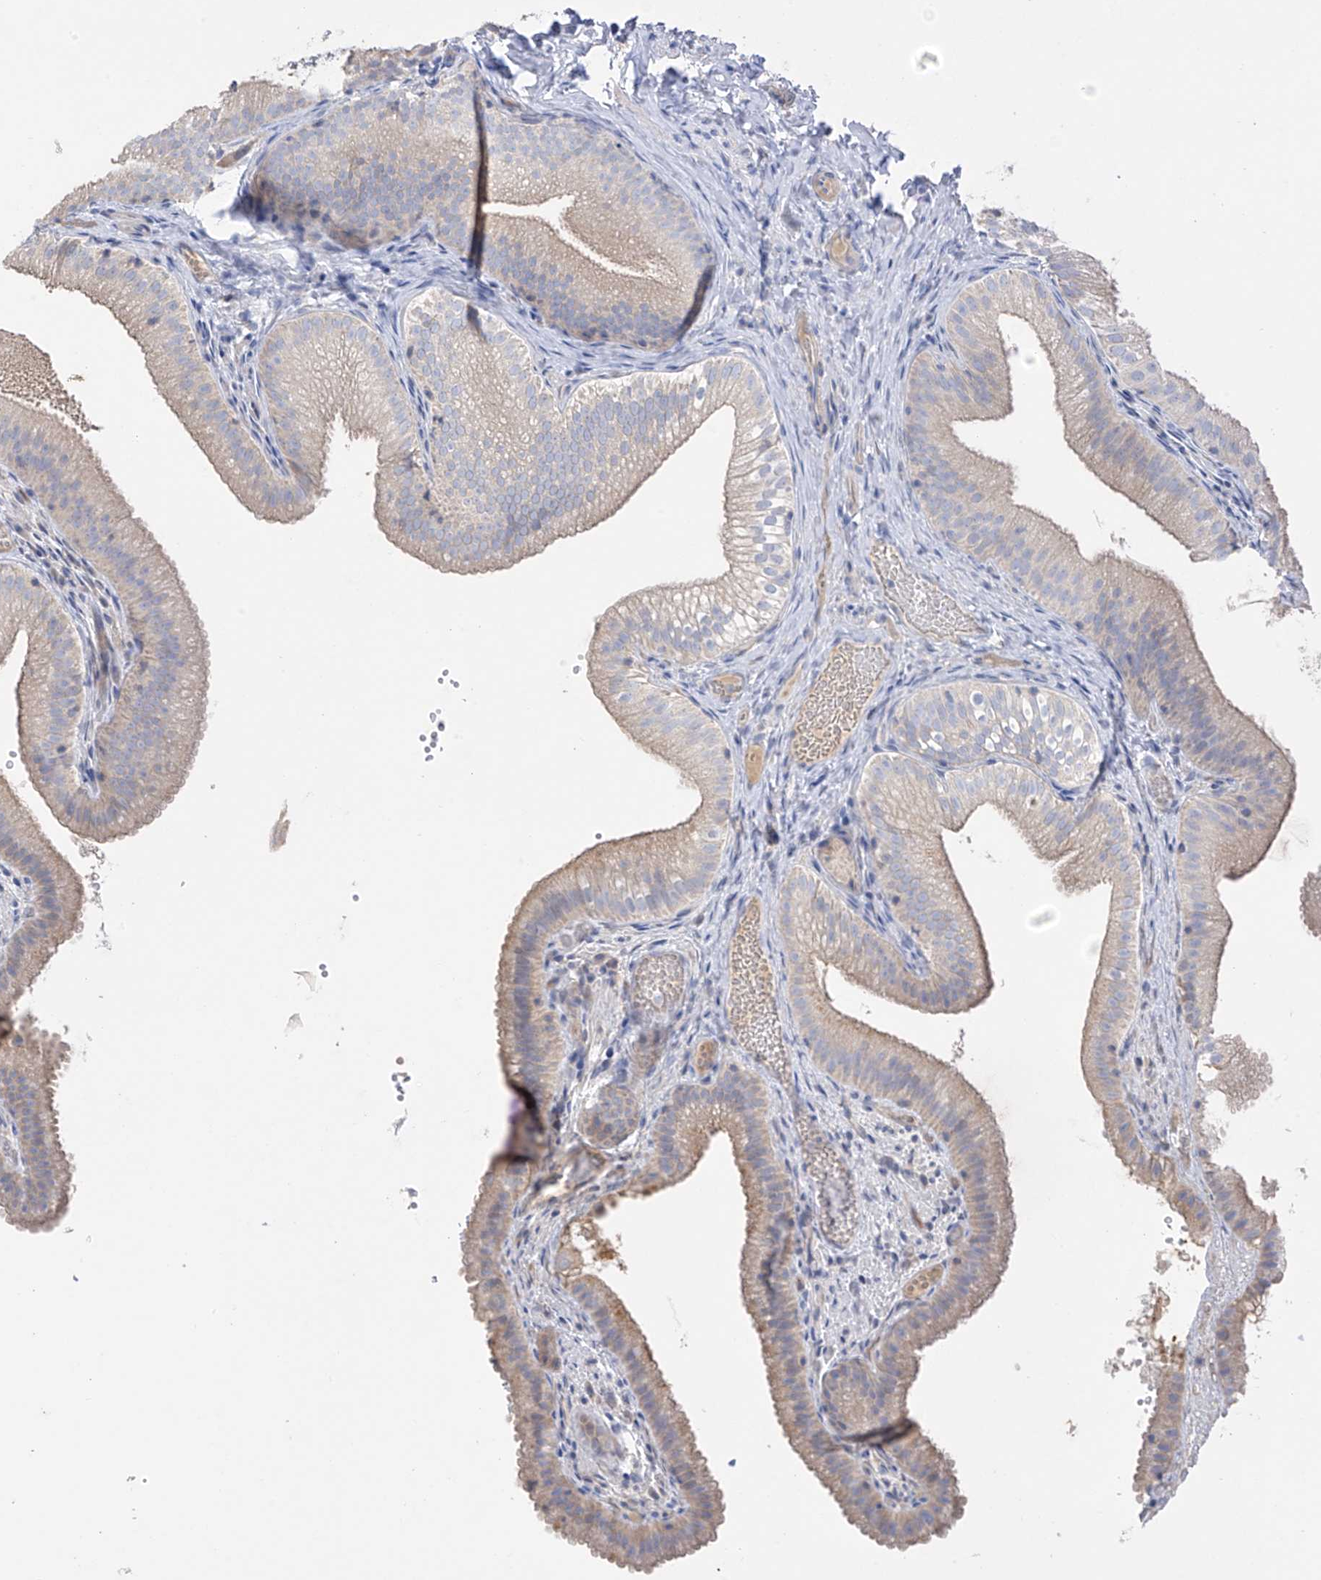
{"staining": {"intensity": "moderate", "quantity": "<25%", "location": "cytoplasmic/membranous"}, "tissue": "gallbladder", "cell_type": "Glandular cells", "image_type": "normal", "snomed": [{"axis": "morphology", "description": "Normal tissue, NOS"}, {"axis": "topography", "description": "Gallbladder"}], "caption": "A high-resolution micrograph shows immunohistochemistry staining of benign gallbladder, which demonstrates moderate cytoplasmic/membranous positivity in about <25% of glandular cells. The staining was performed using DAB (3,3'-diaminobenzidine), with brown indicating positive protein expression. Nuclei are stained blue with hematoxylin.", "gene": "PRSS12", "patient": {"sex": "female", "age": 30}}